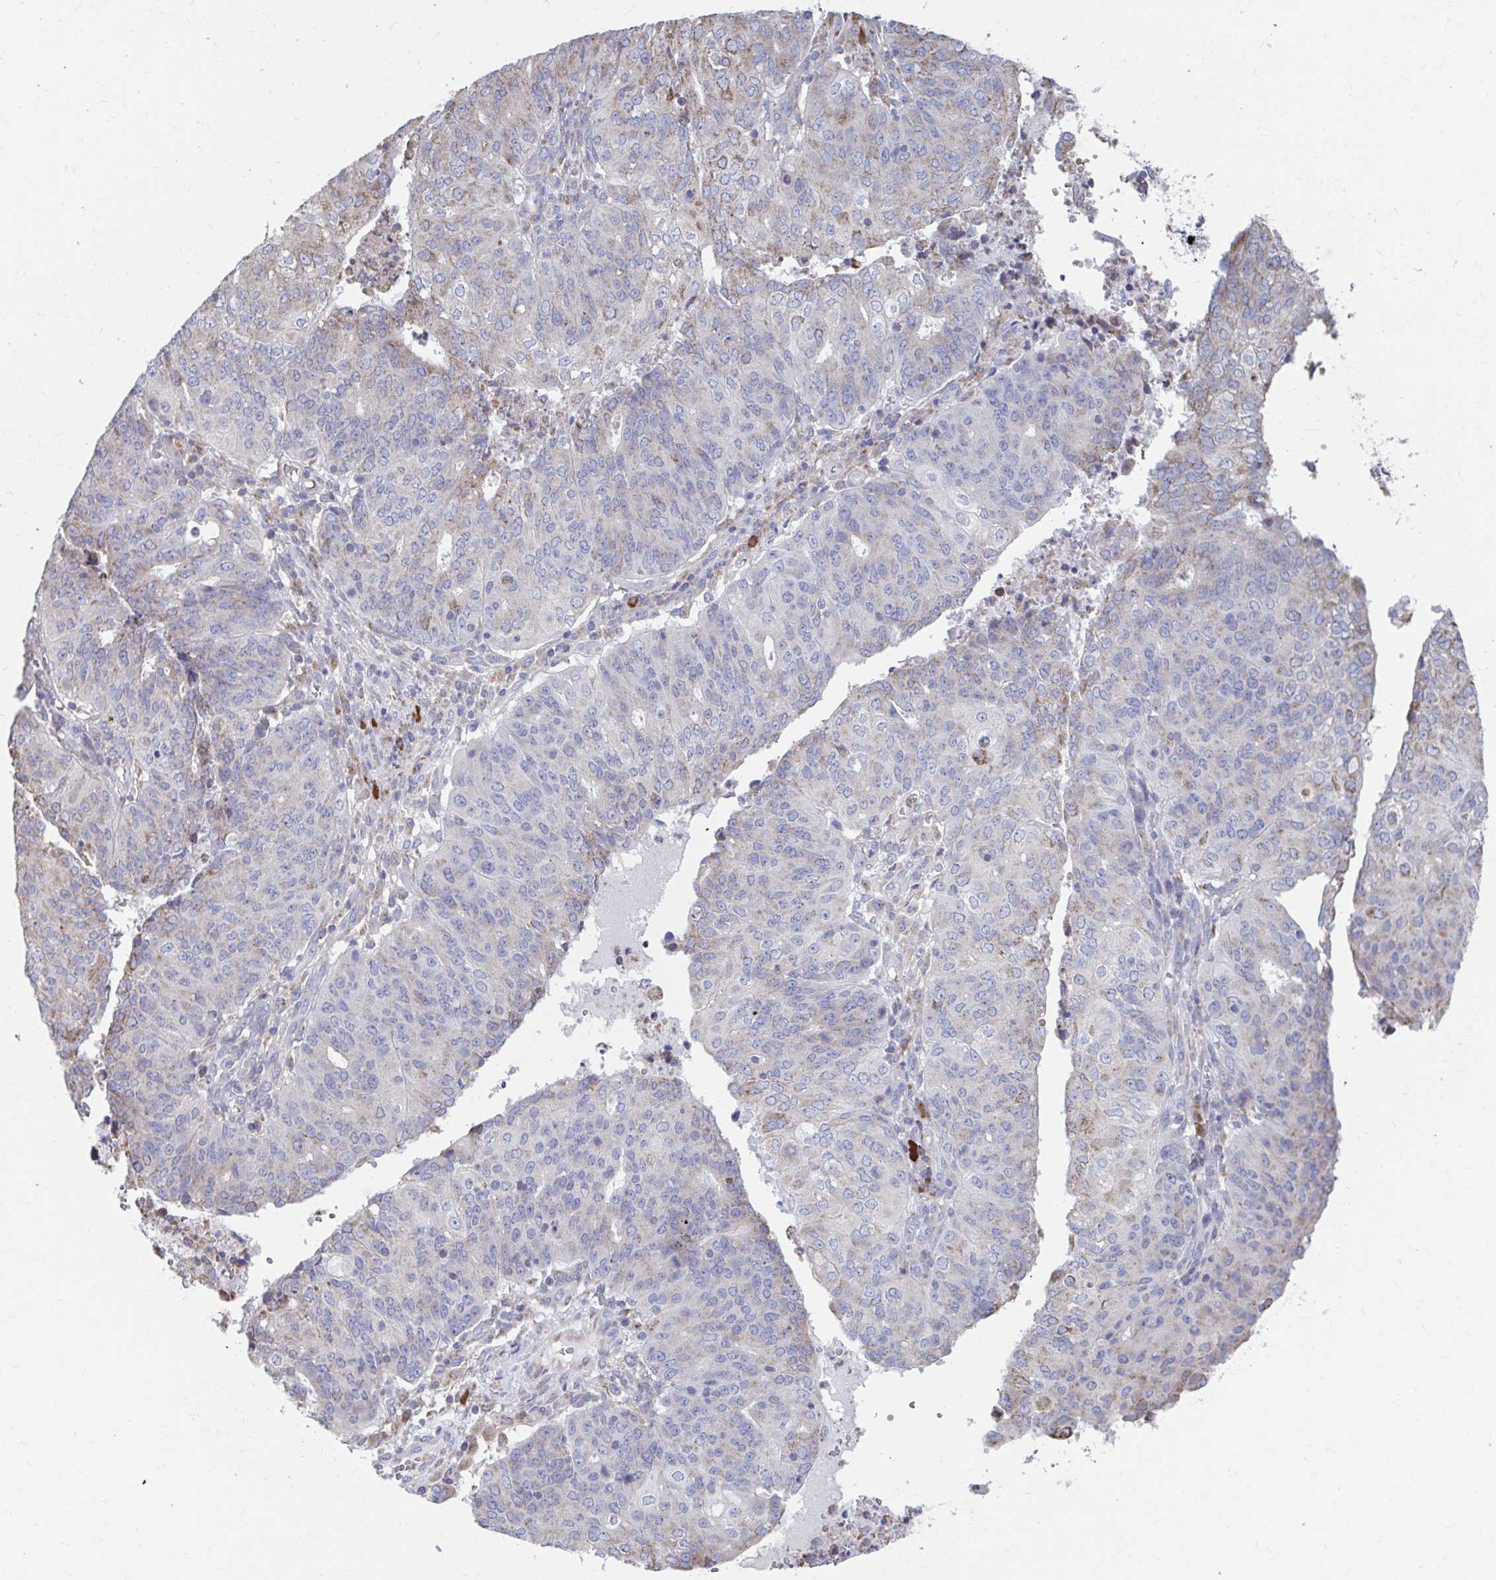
{"staining": {"intensity": "weak", "quantity": "25%-75%", "location": "cytoplasmic/membranous"}, "tissue": "endometrial cancer", "cell_type": "Tumor cells", "image_type": "cancer", "snomed": [{"axis": "morphology", "description": "Adenocarcinoma, NOS"}, {"axis": "topography", "description": "Endometrium"}], "caption": "Protein expression analysis of endometrial adenocarcinoma exhibits weak cytoplasmic/membranous expression in about 25%-75% of tumor cells. (Brightfield microscopy of DAB IHC at high magnification).", "gene": "FKBP2", "patient": {"sex": "female", "age": 82}}